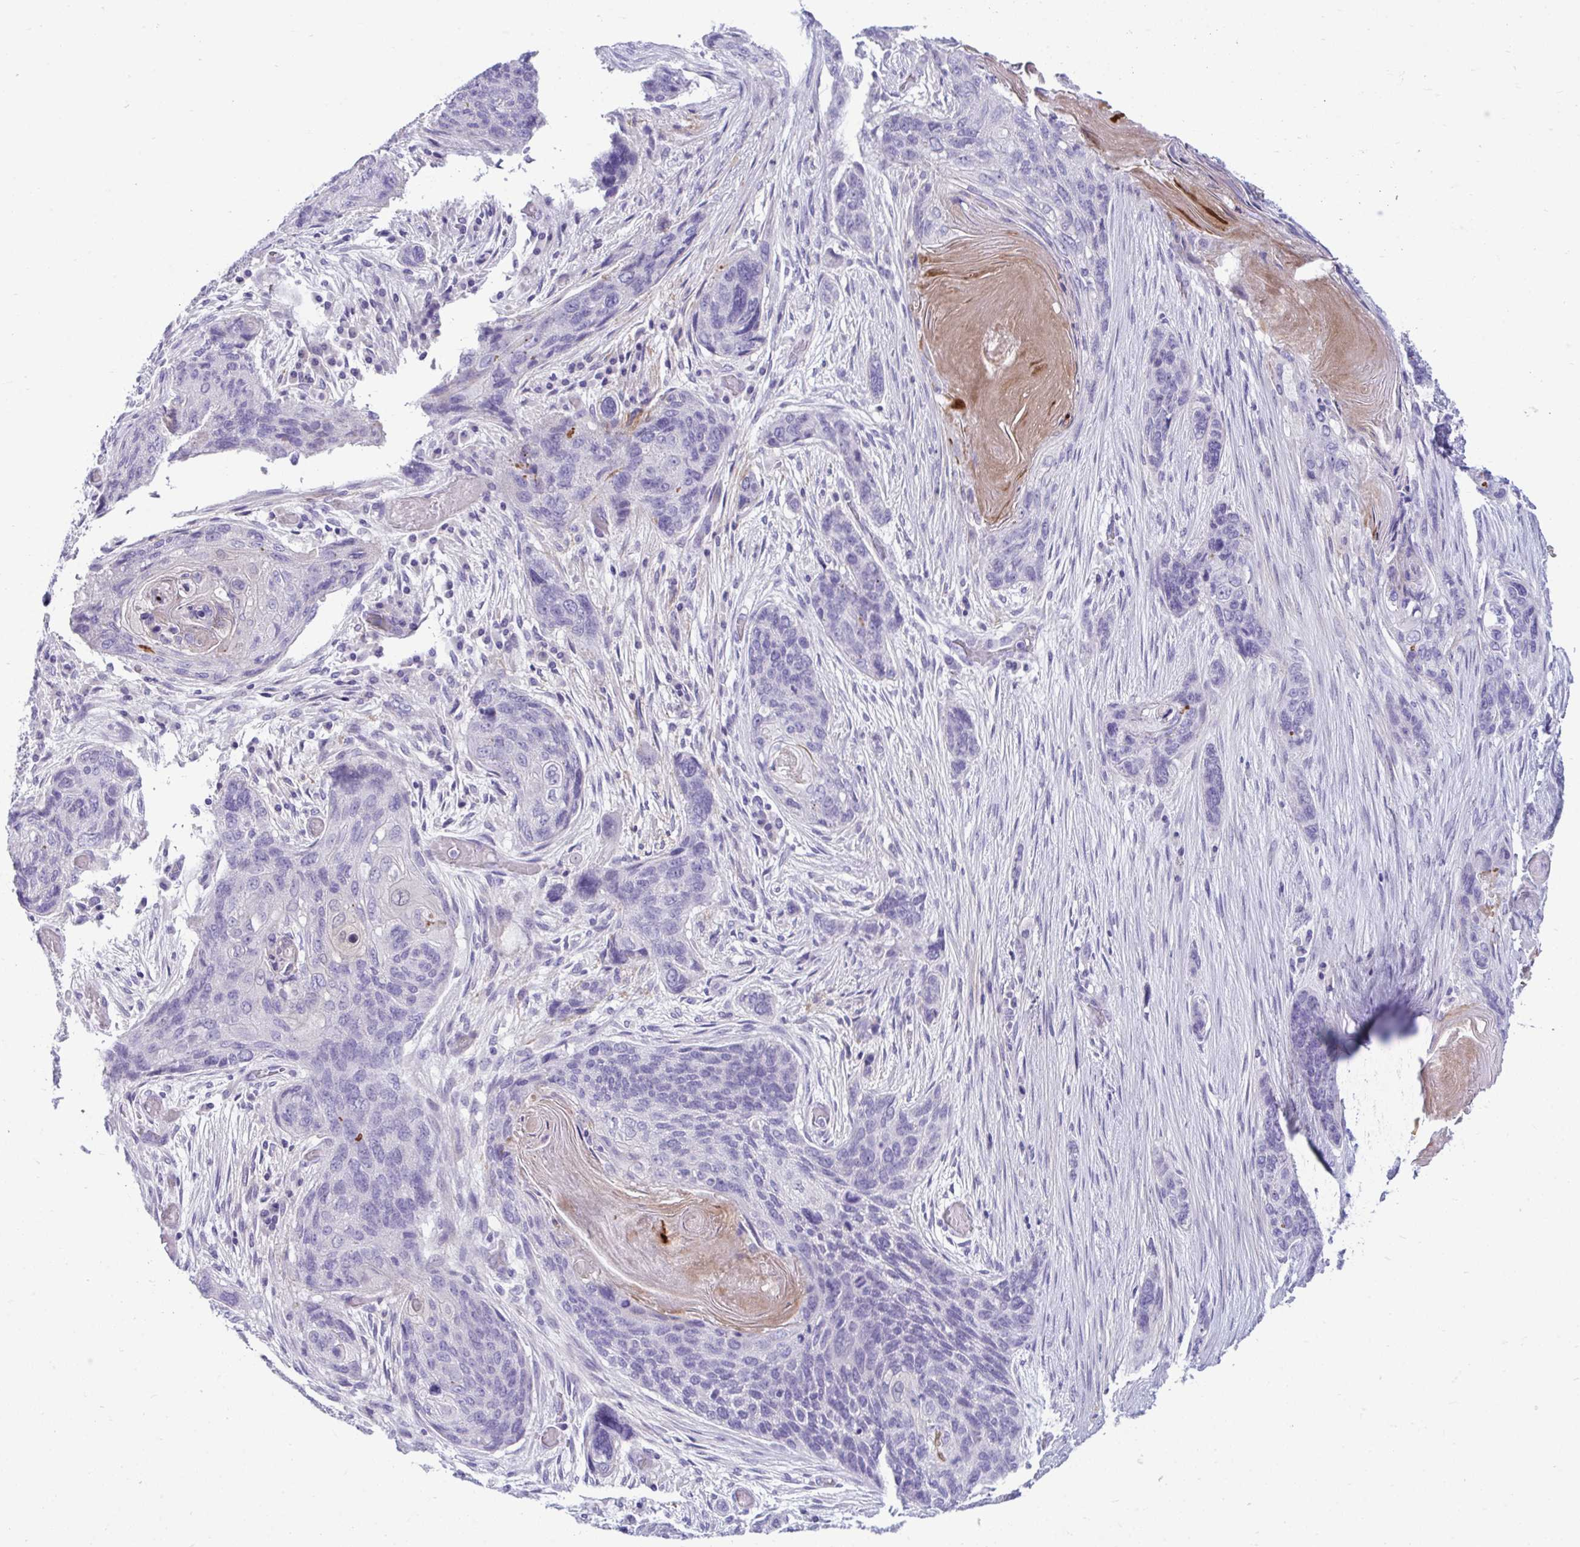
{"staining": {"intensity": "negative", "quantity": "none", "location": "none"}, "tissue": "lung cancer", "cell_type": "Tumor cells", "image_type": "cancer", "snomed": [{"axis": "morphology", "description": "Squamous cell carcinoma, NOS"}, {"axis": "morphology", "description": "Squamous cell carcinoma, metastatic, NOS"}, {"axis": "topography", "description": "Lymph node"}, {"axis": "topography", "description": "Lung"}], "caption": "An immunohistochemistry photomicrograph of lung metastatic squamous cell carcinoma is shown. There is no staining in tumor cells of lung metastatic squamous cell carcinoma.", "gene": "PIGZ", "patient": {"sex": "male", "age": 41}}